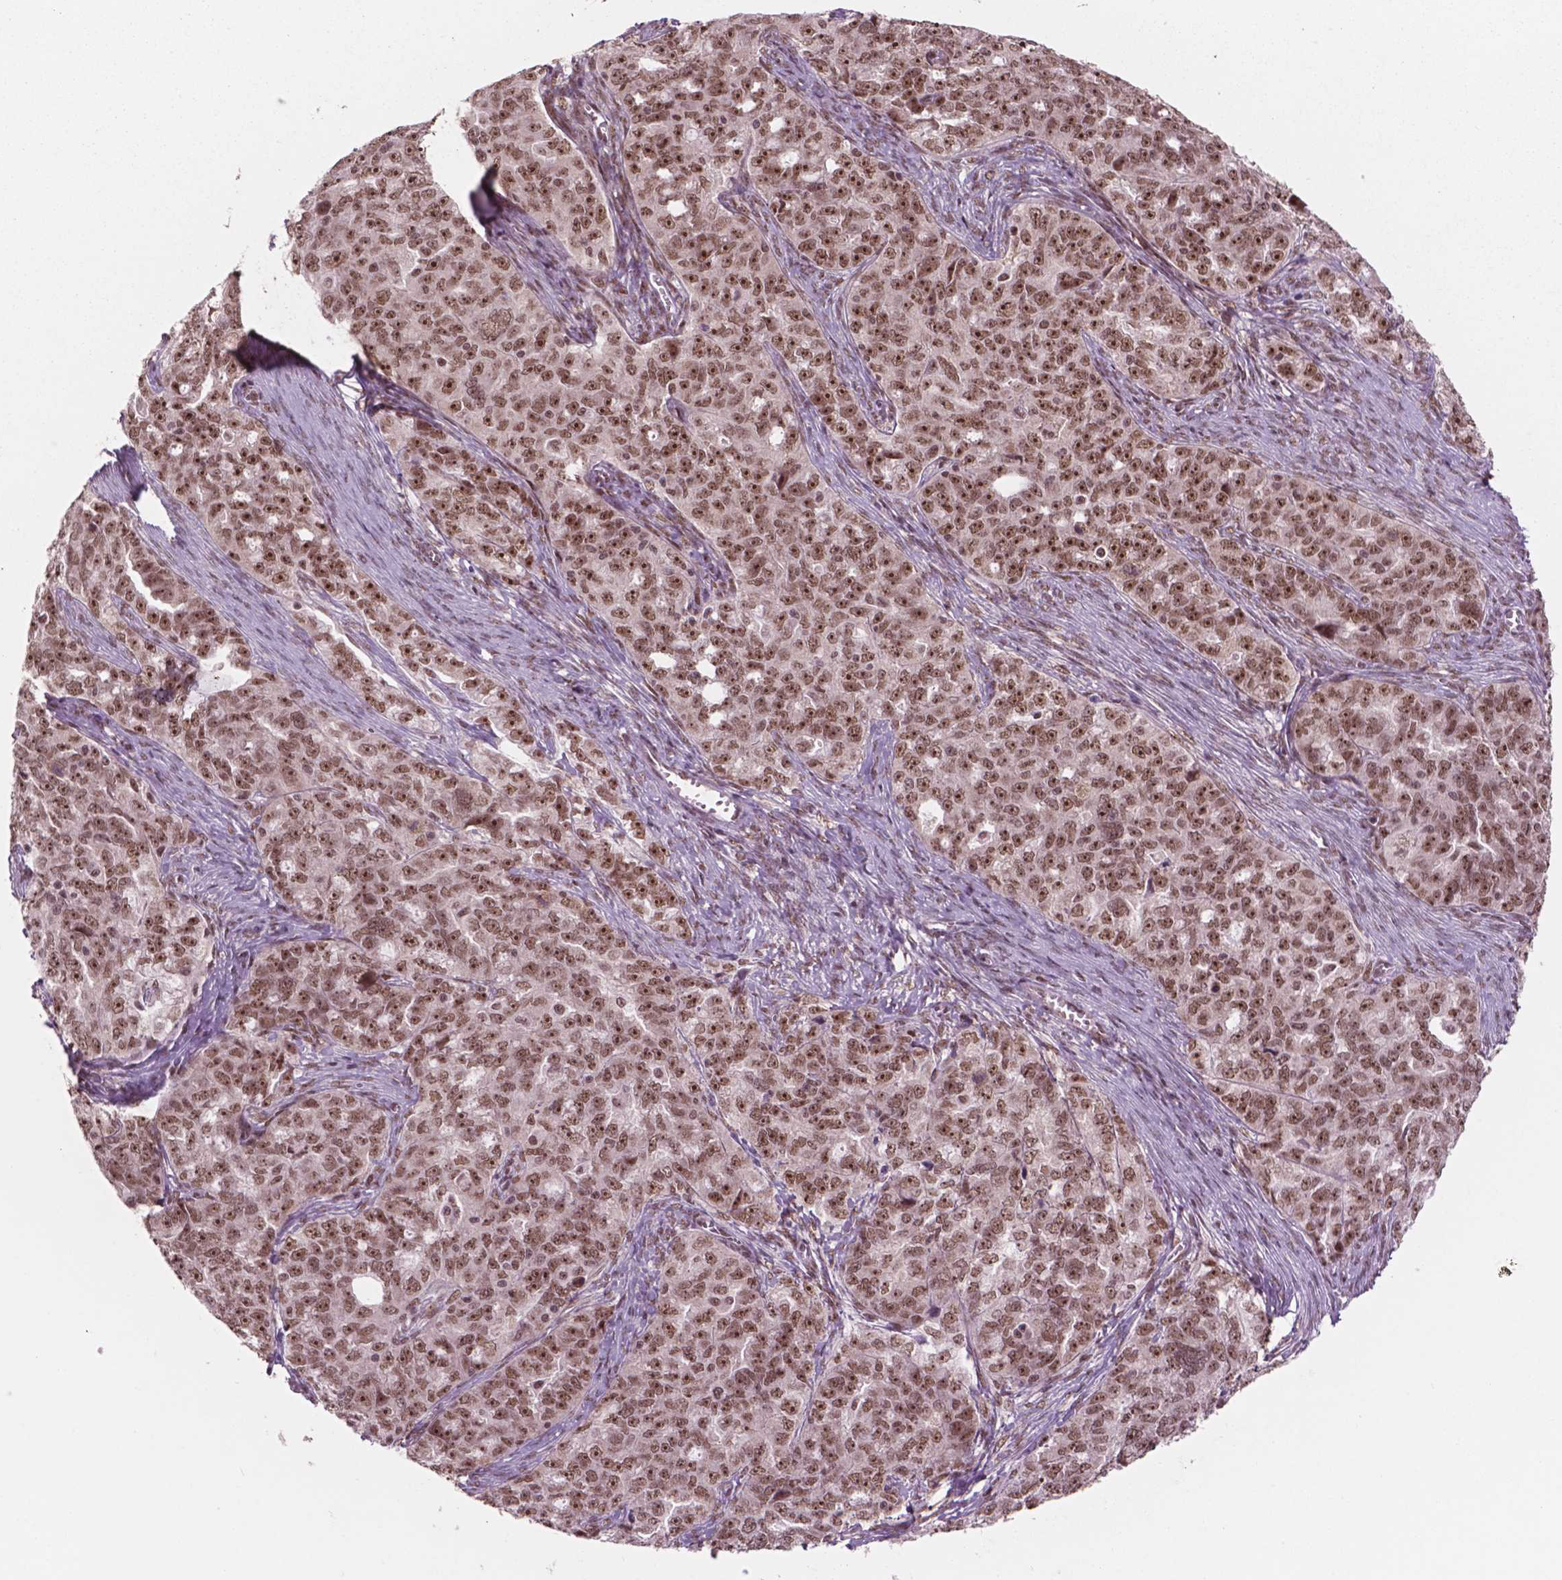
{"staining": {"intensity": "moderate", "quantity": ">75%", "location": "nuclear"}, "tissue": "ovarian cancer", "cell_type": "Tumor cells", "image_type": "cancer", "snomed": [{"axis": "morphology", "description": "Cystadenocarcinoma, serous, NOS"}, {"axis": "topography", "description": "Ovary"}], "caption": "A histopathology image of human ovarian serous cystadenocarcinoma stained for a protein reveals moderate nuclear brown staining in tumor cells.", "gene": "POLR2E", "patient": {"sex": "female", "age": 51}}